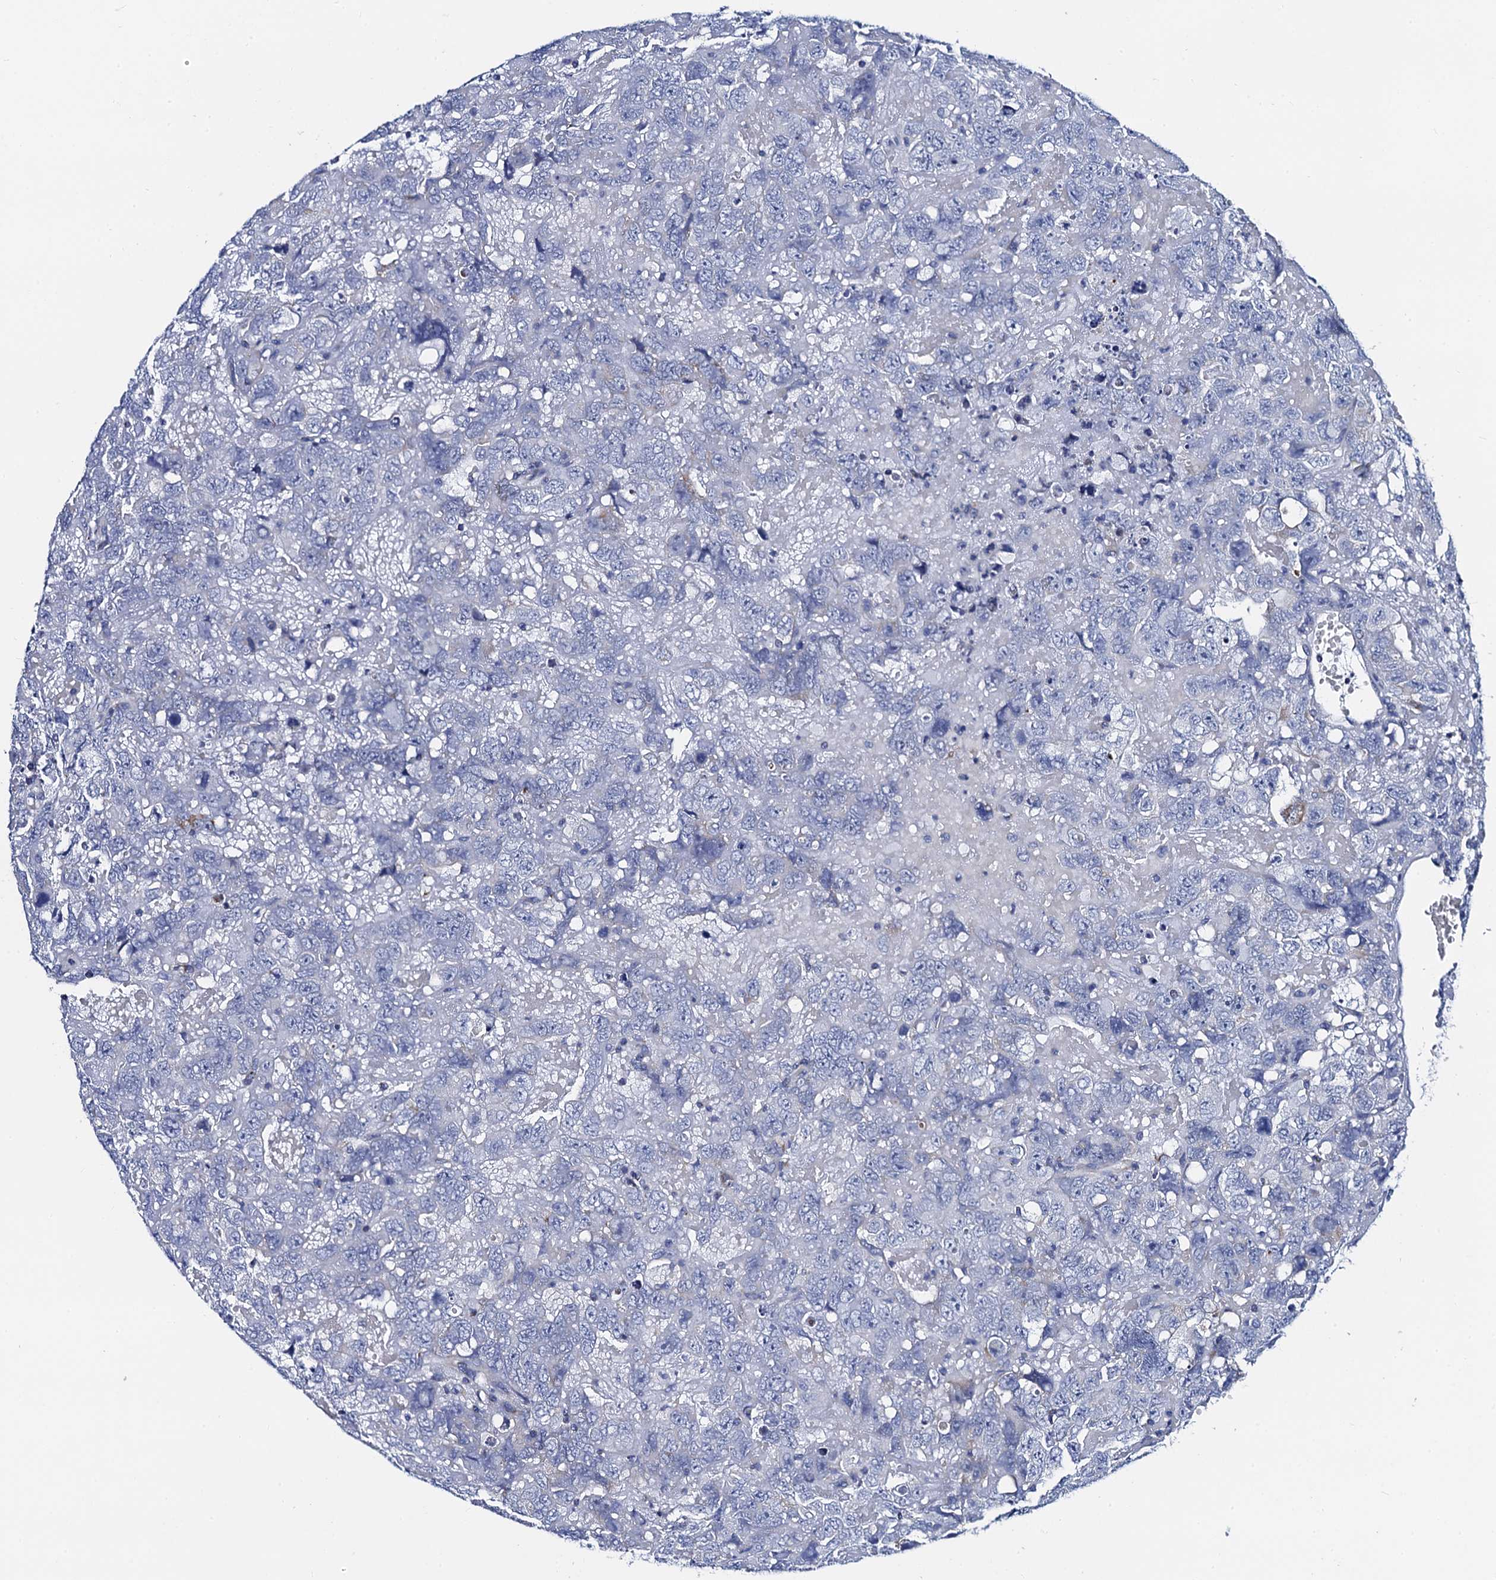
{"staining": {"intensity": "negative", "quantity": "none", "location": "none"}, "tissue": "testis cancer", "cell_type": "Tumor cells", "image_type": "cancer", "snomed": [{"axis": "morphology", "description": "Carcinoma, Embryonal, NOS"}, {"axis": "topography", "description": "Testis"}], "caption": "Human testis cancer stained for a protein using immunohistochemistry (IHC) shows no staining in tumor cells.", "gene": "ACADSB", "patient": {"sex": "male", "age": 45}}